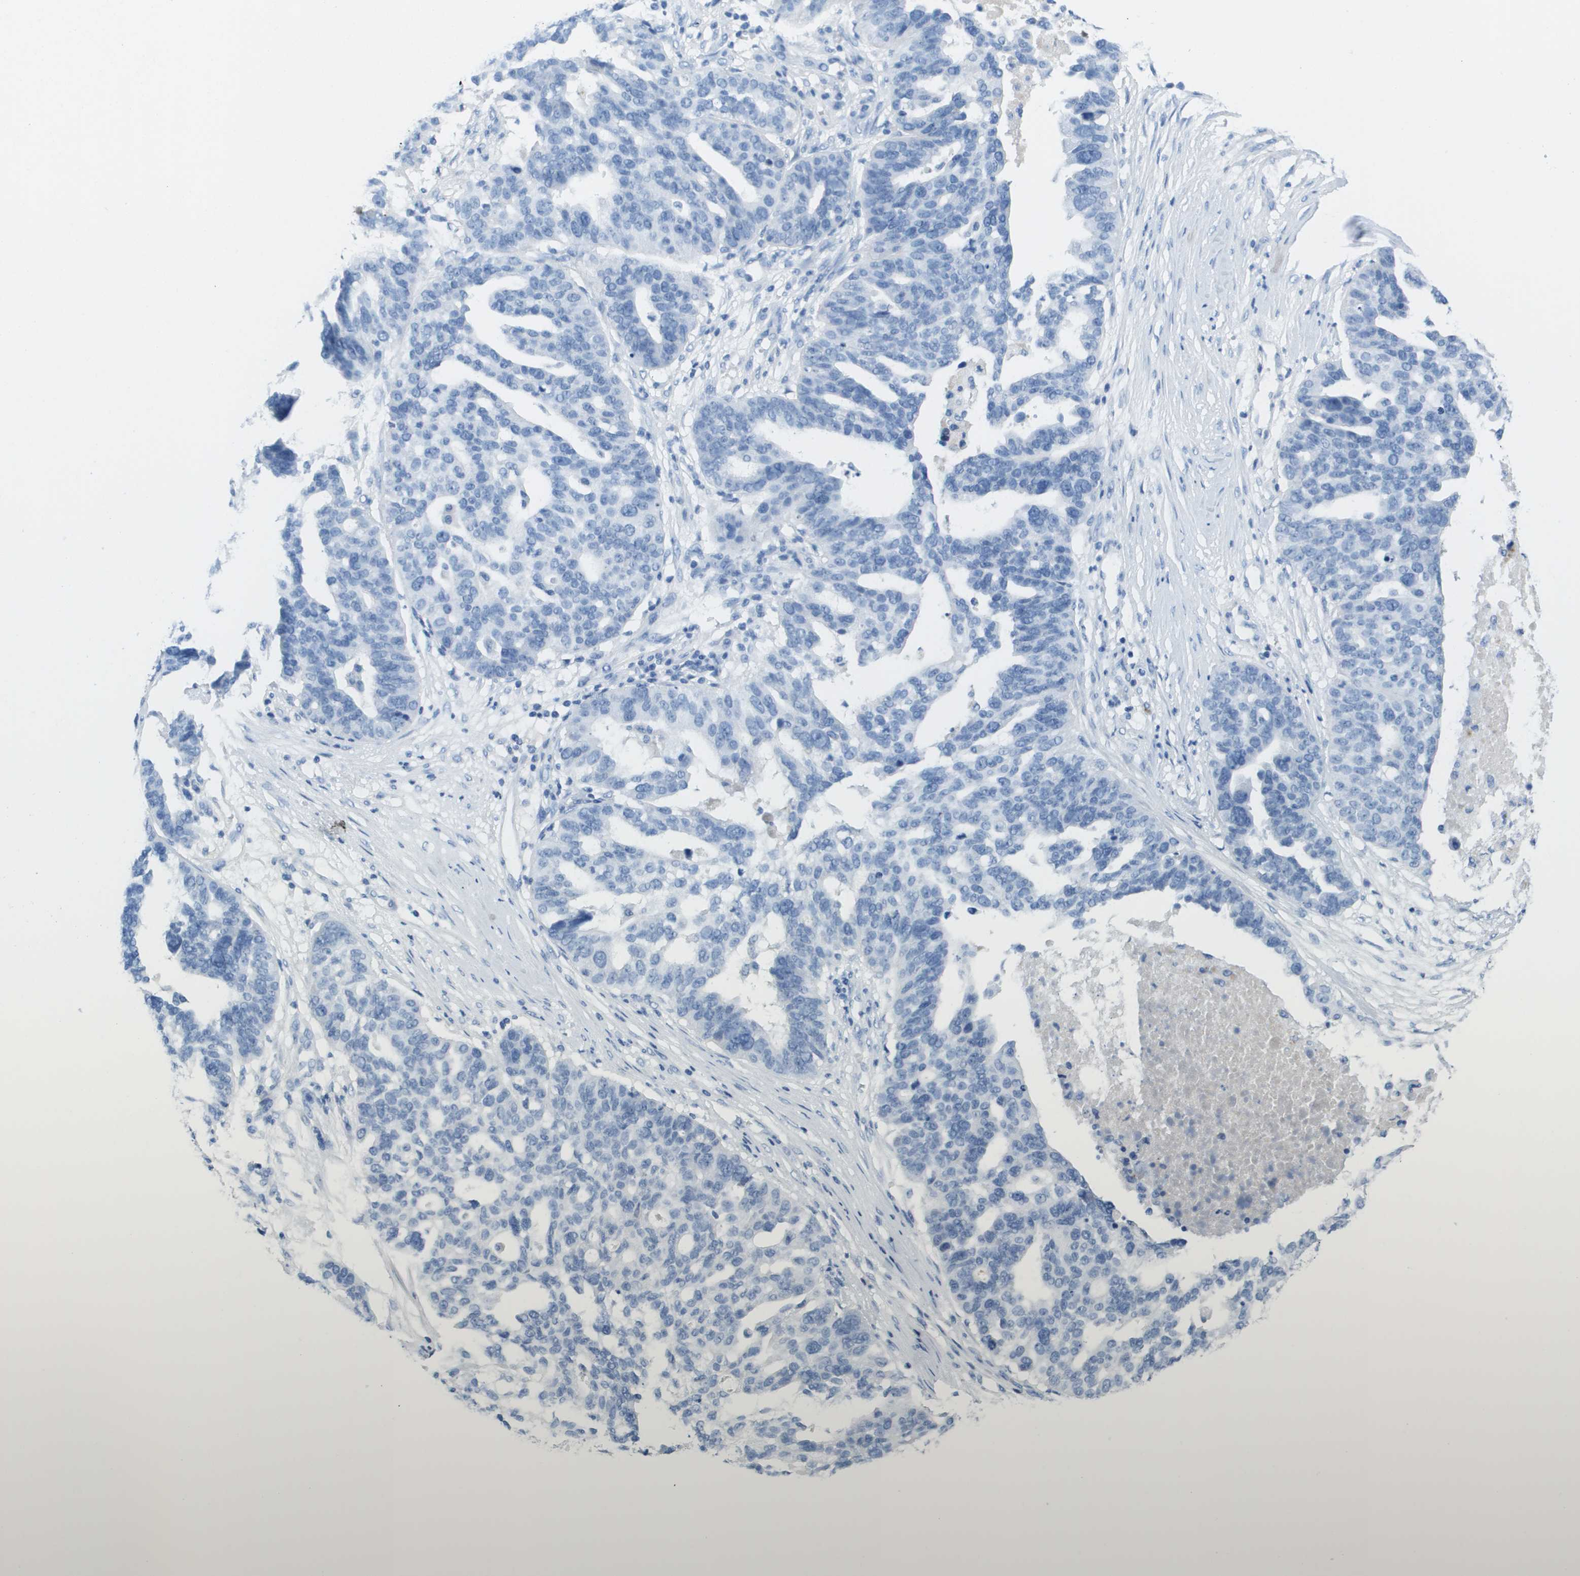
{"staining": {"intensity": "negative", "quantity": "none", "location": "none"}, "tissue": "ovarian cancer", "cell_type": "Tumor cells", "image_type": "cancer", "snomed": [{"axis": "morphology", "description": "Cystadenocarcinoma, serous, NOS"}, {"axis": "topography", "description": "Ovary"}], "caption": "High magnification brightfield microscopy of ovarian serous cystadenocarcinoma stained with DAB (3,3'-diaminobenzidine) (brown) and counterstained with hematoxylin (blue): tumor cells show no significant staining.", "gene": "GPR18", "patient": {"sex": "female", "age": 59}}